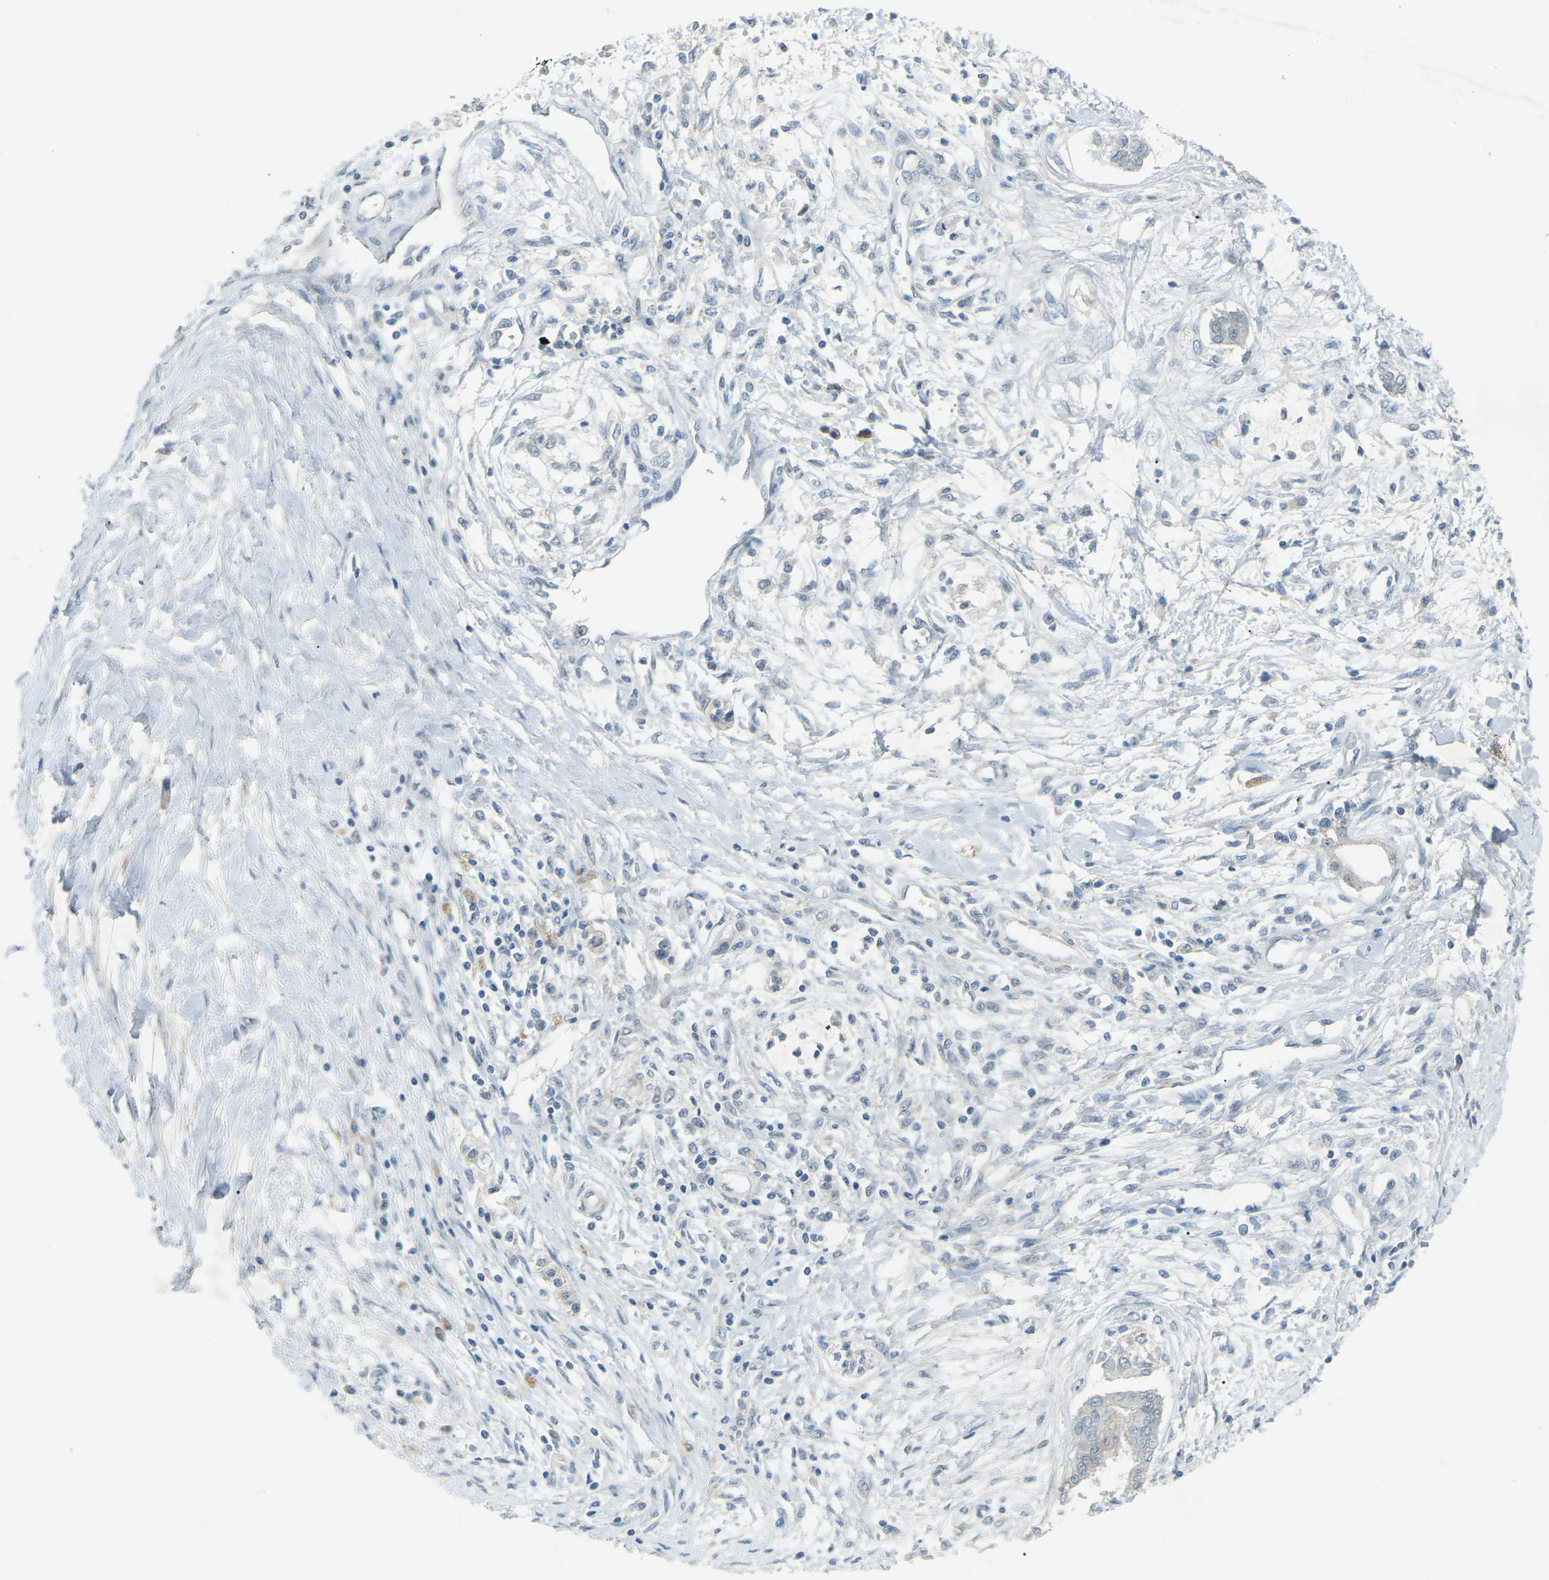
{"staining": {"intensity": "negative", "quantity": "none", "location": "none"}, "tissue": "pancreatic cancer", "cell_type": "Tumor cells", "image_type": "cancer", "snomed": [{"axis": "morphology", "description": "Adenocarcinoma, NOS"}, {"axis": "topography", "description": "Pancreas"}], "caption": "Protein analysis of adenocarcinoma (pancreatic) reveals no significant expression in tumor cells.", "gene": "RTN3", "patient": {"sex": "male", "age": 56}}